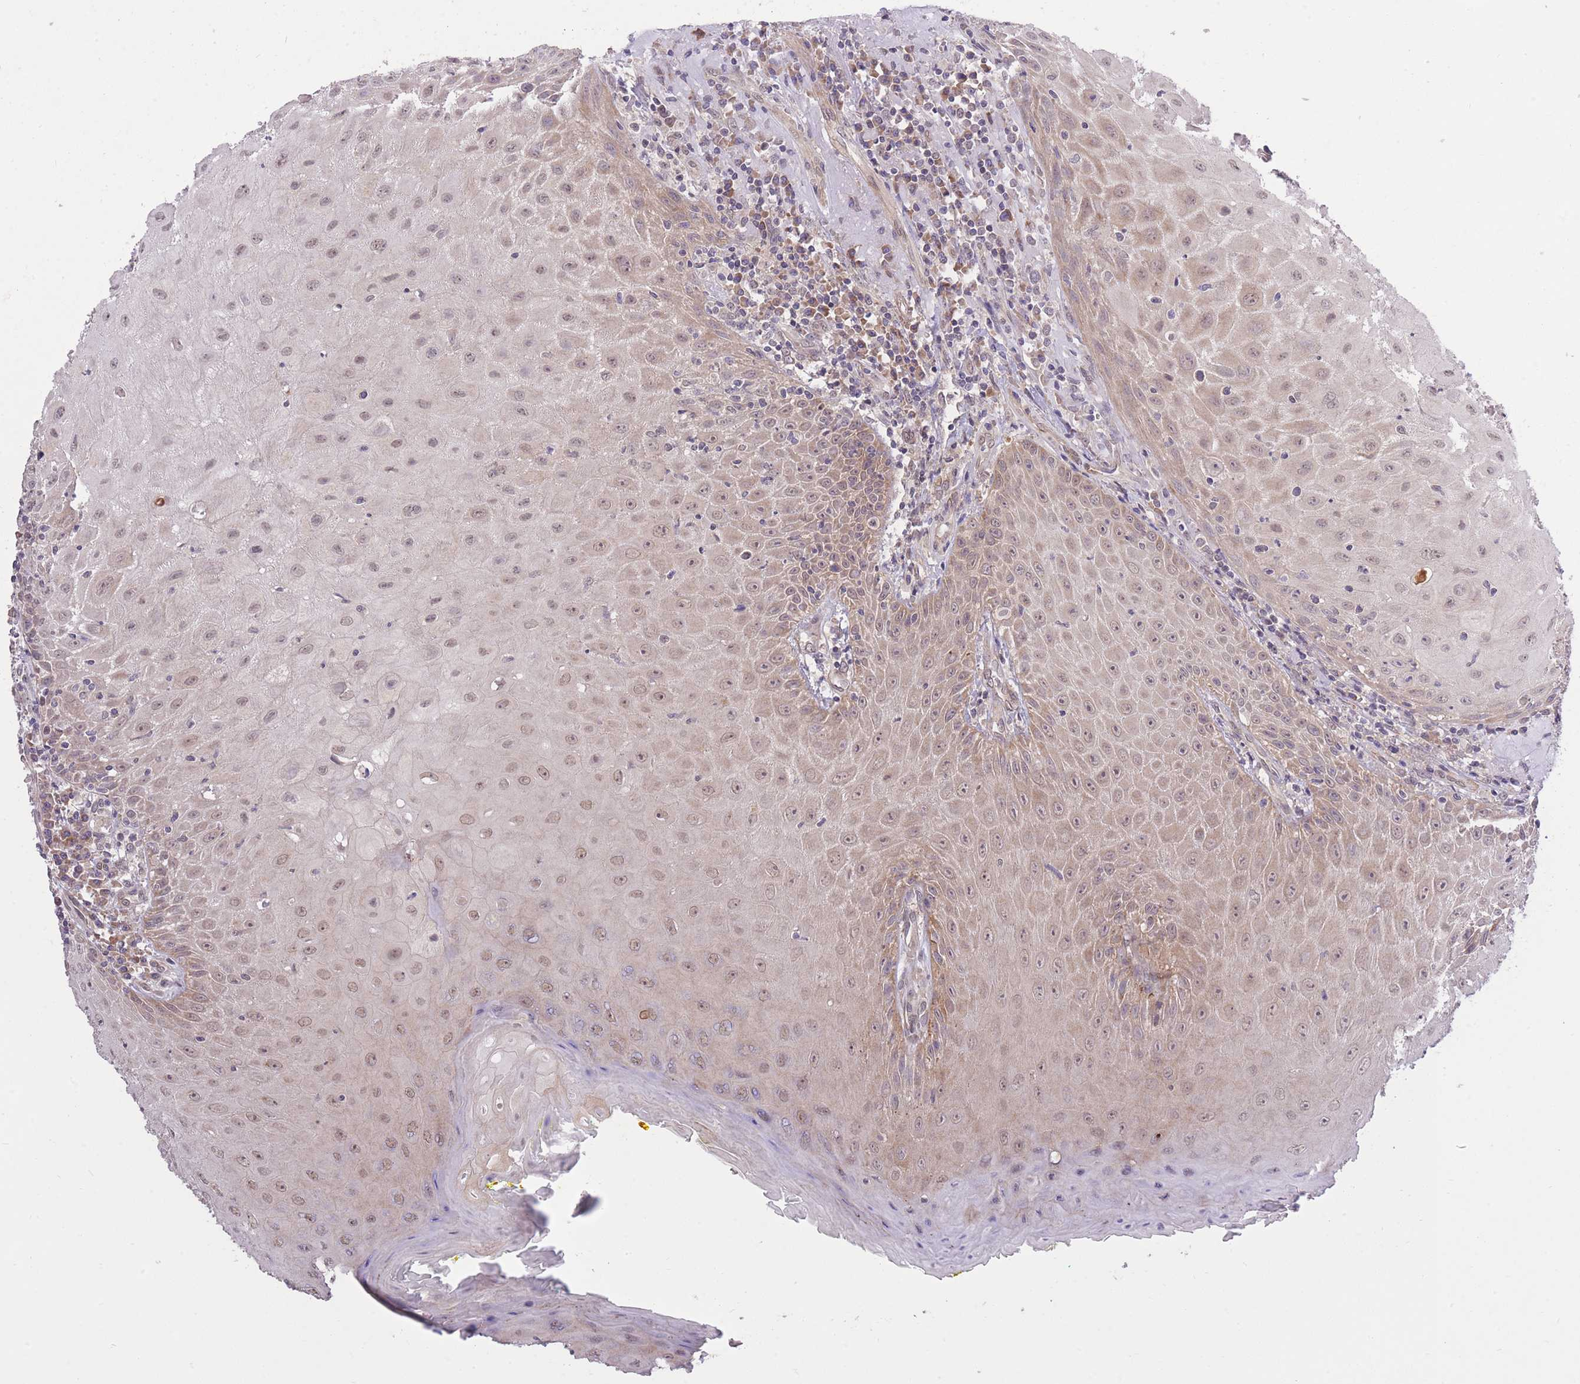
{"staining": {"intensity": "weak", "quantity": "25%-75%", "location": "cytoplasmic/membranous,nuclear"}, "tissue": "head and neck cancer", "cell_type": "Tumor cells", "image_type": "cancer", "snomed": [{"axis": "morphology", "description": "Normal tissue, NOS"}, {"axis": "morphology", "description": "Squamous cell carcinoma, NOS"}, {"axis": "topography", "description": "Oral tissue"}, {"axis": "topography", "description": "Head-Neck"}], "caption": "Approximately 25%-75% of tumor cells in human head and neck cancer reveal weak cytoplasmic/membranous and nuclear protein positivity as visualized by brown immunohistochemical staining.", "gene": "ELOA2", "patient": {"sex": "female", "age": 70}}